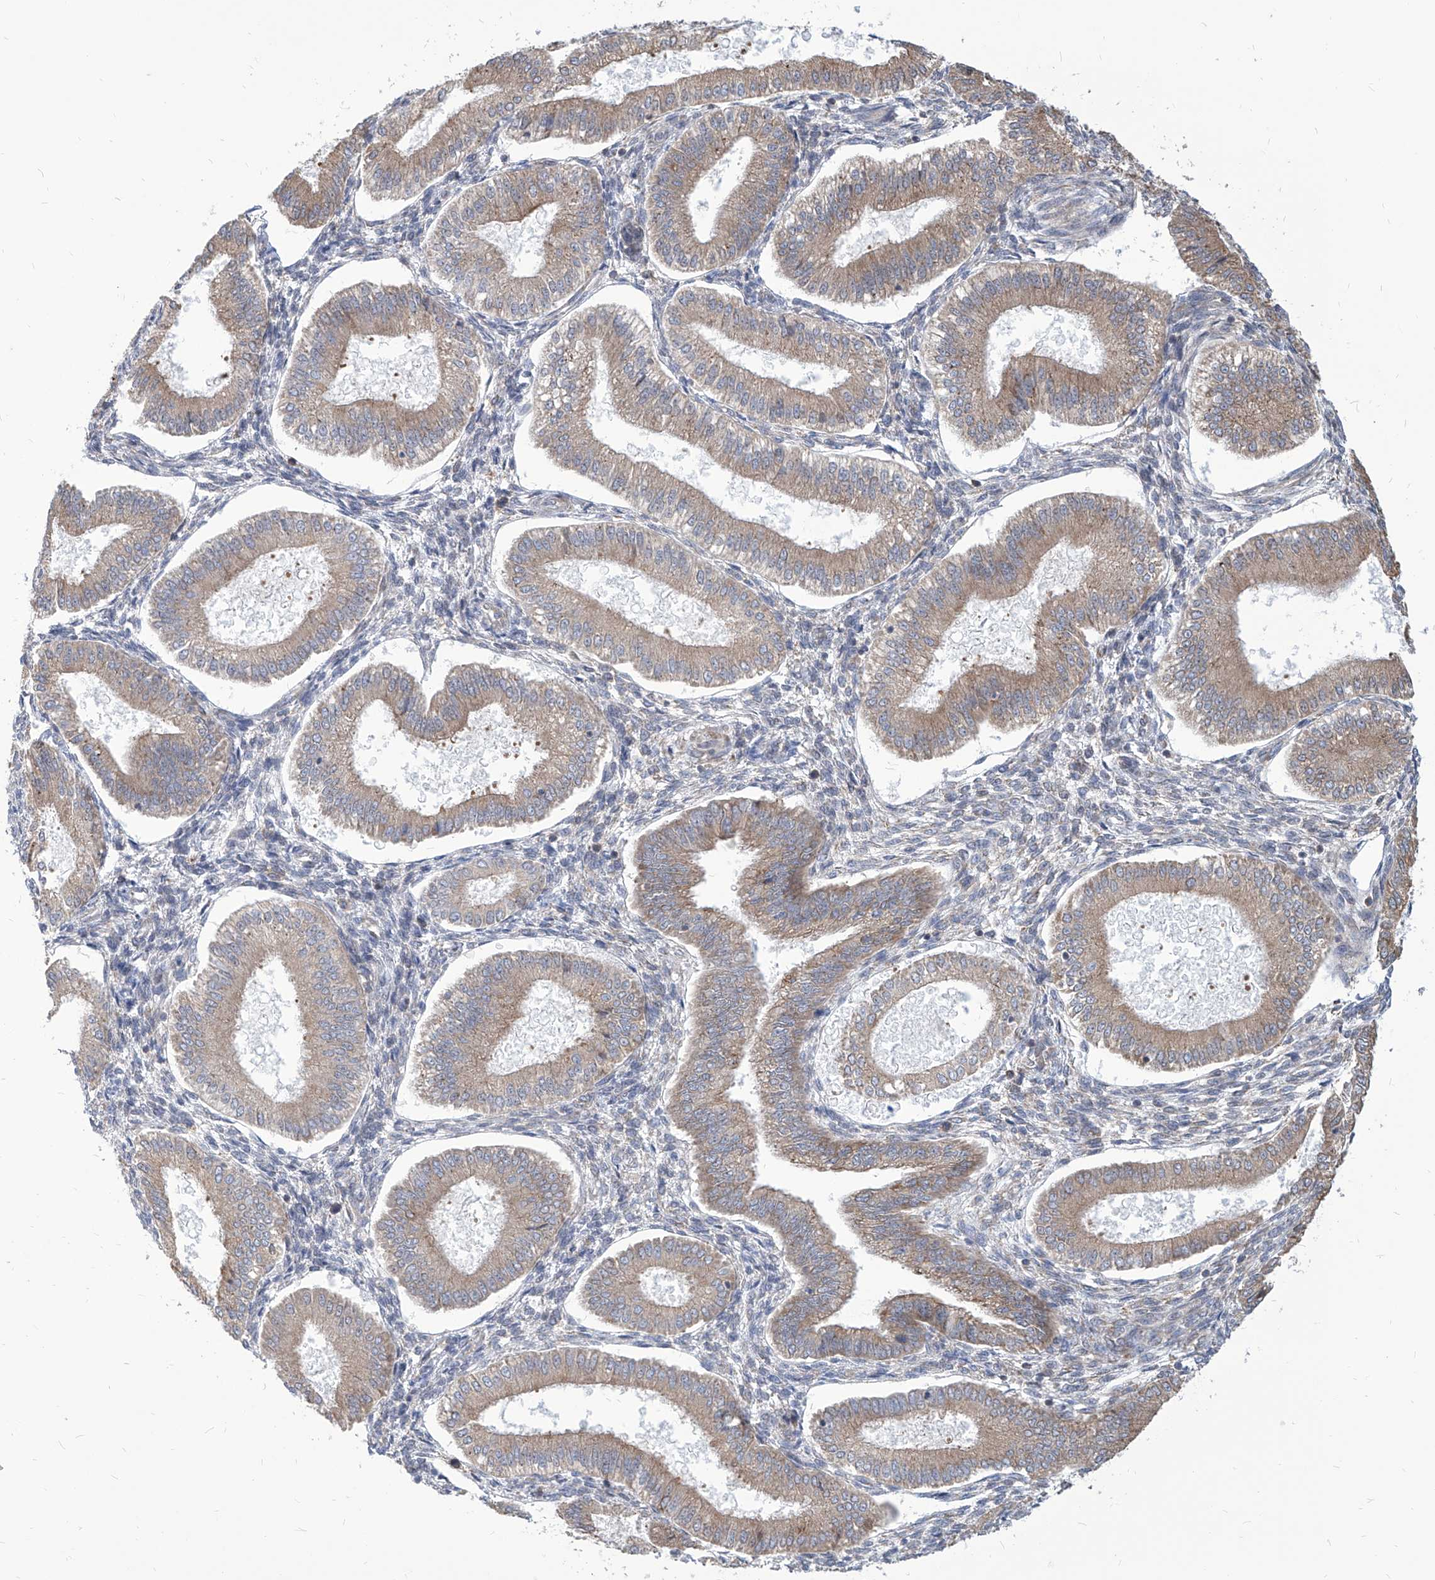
{"staining": {"intensity": "negative", "quantity": "none", "location": "none"}, "tissue": "endometrium", "cell_type": "Cells in endometrial stroma", "image_type": "normal", "snomed": [{"axis": "morphology", "description": "Normal tissue, NOS"}, {"axis": "topography", "description": "Endometrium"}], "caption": "DAB (3,3'-diaminobenzidine) immunohistochemical staining of benign endometrium exhibits no significant staining in cells in endometrial stroma.", "gene": "FAM83B", "patient": {"sex": "female", "age": 39}}